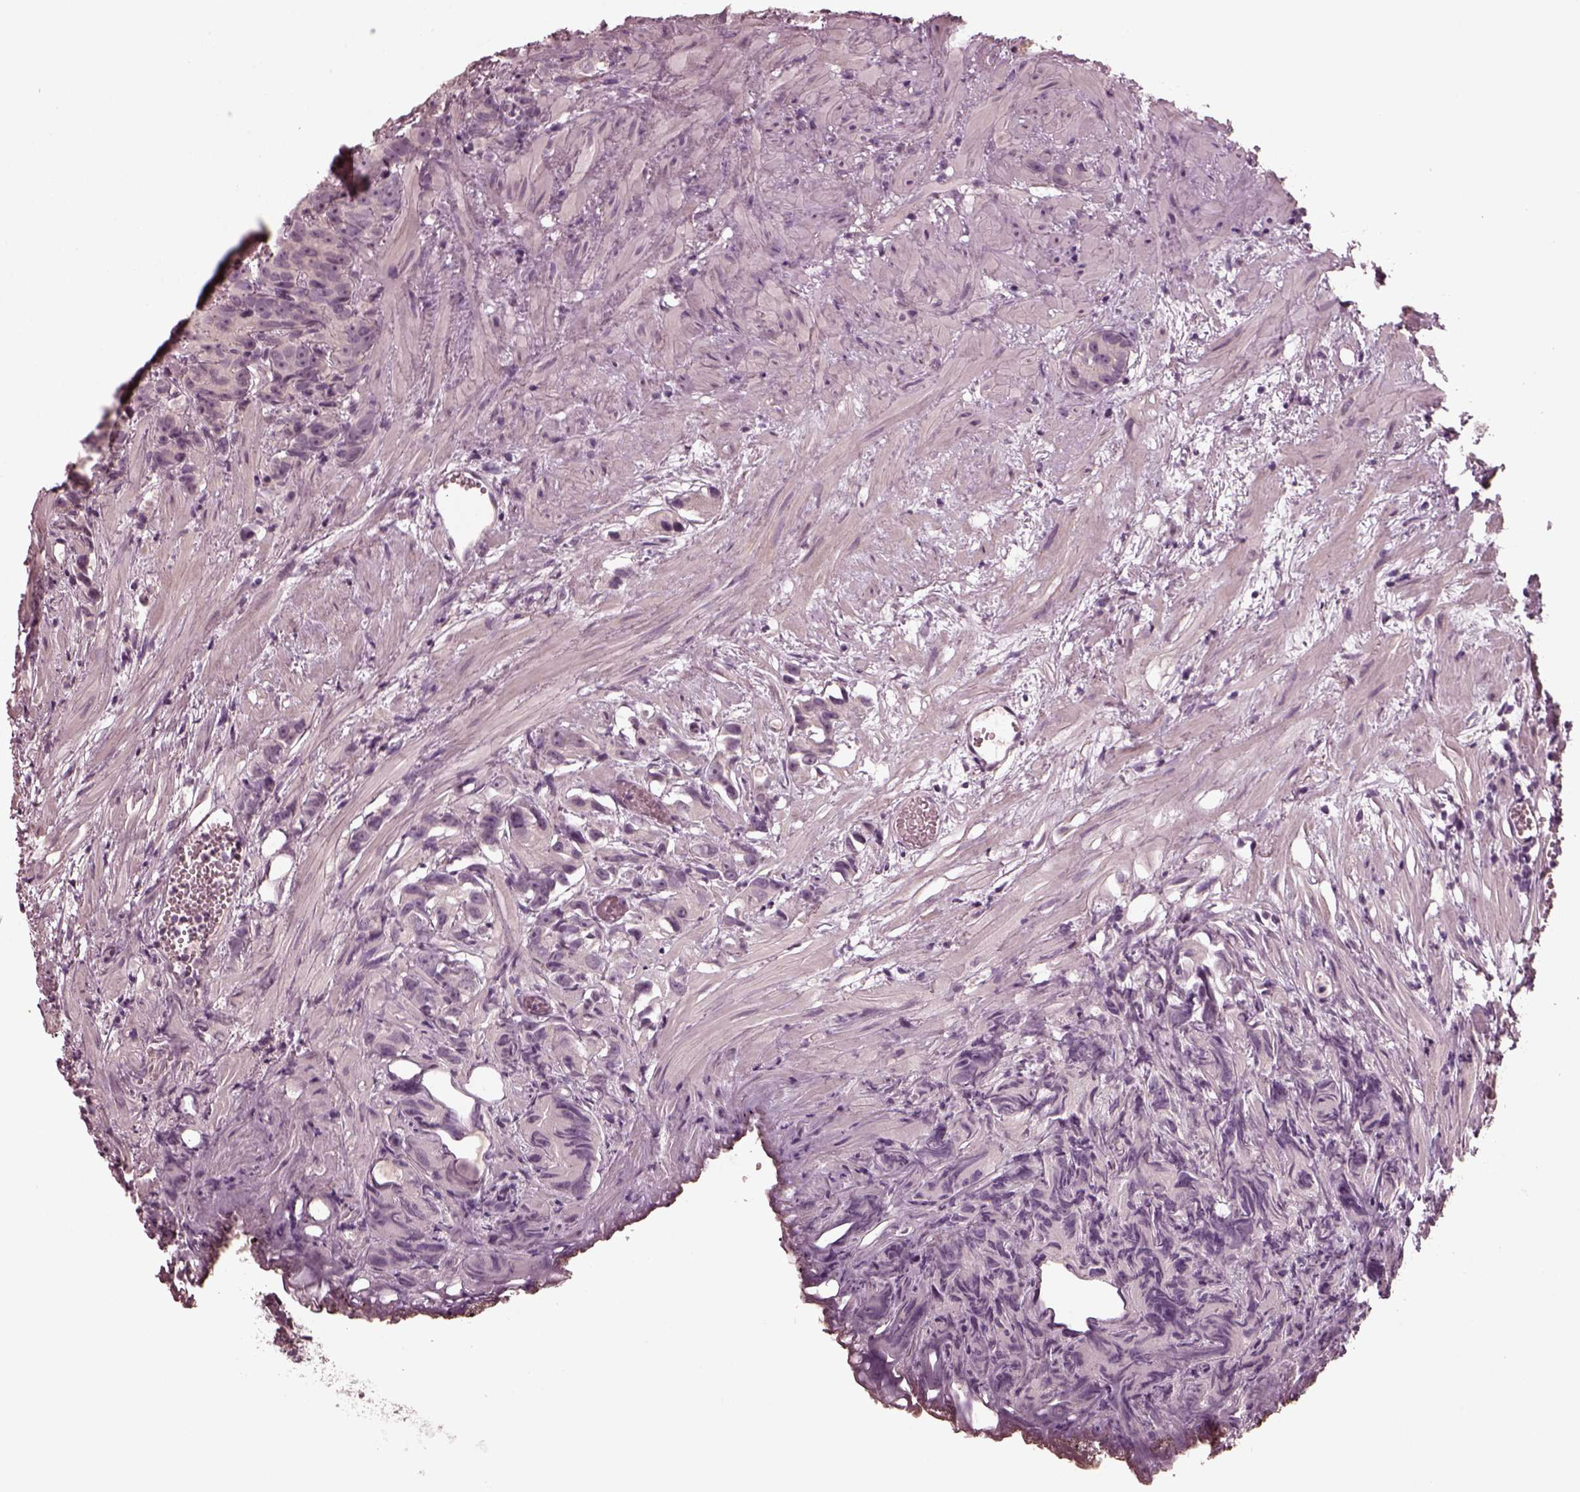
{"staining": {"intensity": "negative", "quantity": "none", "location": "none"}, "tissue": "prostate cancer", "cell_type": "Tumor cells", "image_type": "cancer", "snomed": [{"axis": "morphology", "description": "Adenocarcinoma, High grade"}, {"axis": "topography", "description": "Prostate"}], "caption": "IHC photomicrograph of human prostate cancer (adenocarcinoma (high-grade)) stained for a protein (brown), which shows no positivity in tumor cells.", "gene": "RCVRN", "patient": {"sex": "male", "age": 90}}